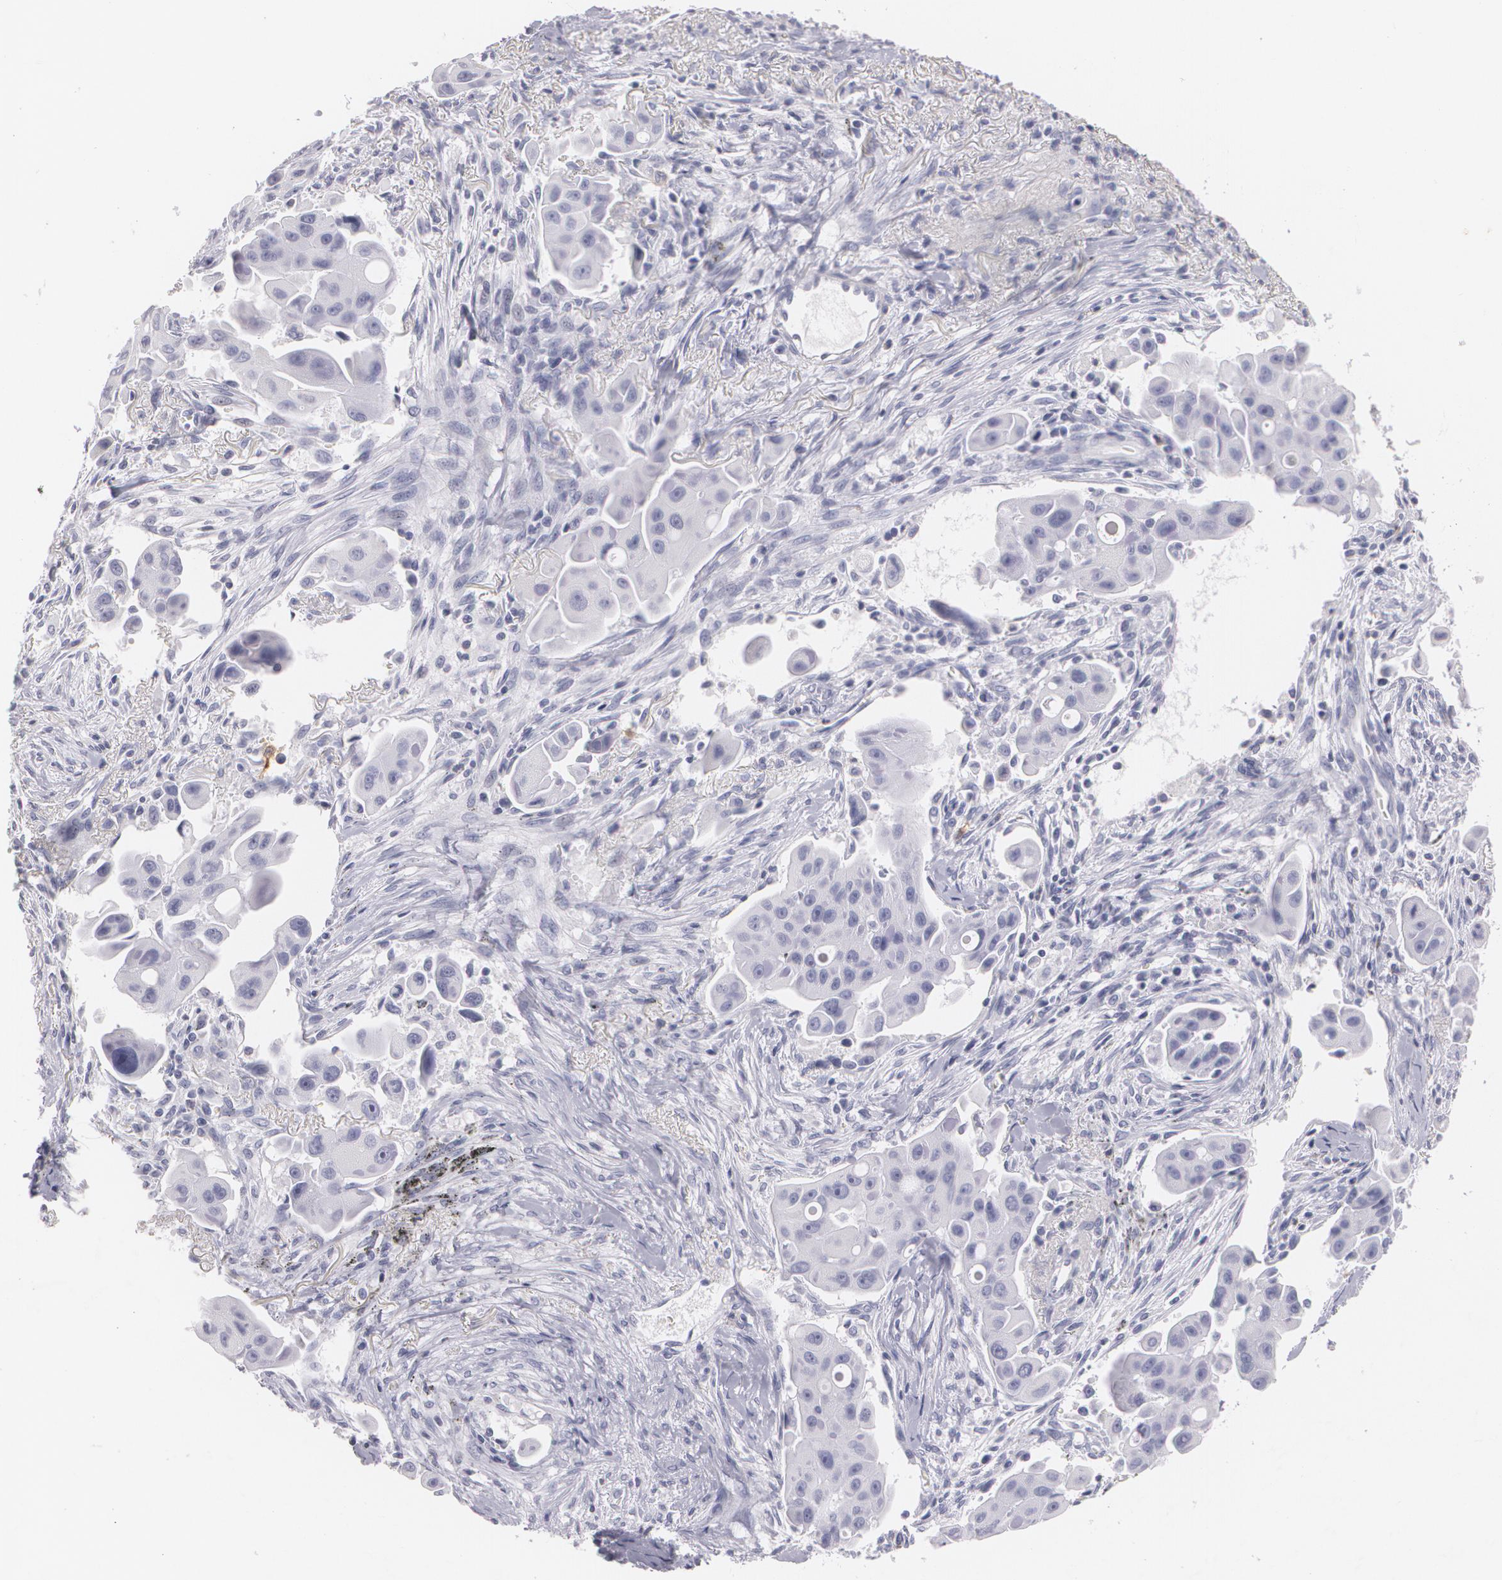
{"staining": {"intensity": "negative", "quantity": "none", "location": "none"}, "tissue": "lung cancer", "cell_type": "Tumor cells", "image_type": "cancer", "snomed": [{"axis": "morphology", "description": "Adenocarcinoma, NOS"}, {"axis": "topography", "description": "Lung"}], "caption": "Immunohistochemical staining of lung cancer (adenocarcinoma) displays no significant staining in tumor cells. (Stains: DAB immunohistochemistry with hematoxylin counter stain, Microscopy: brightfield microscopy at high magnification).", "gene": "NGFR", "patient": {"sex": "male", "age": 68}}